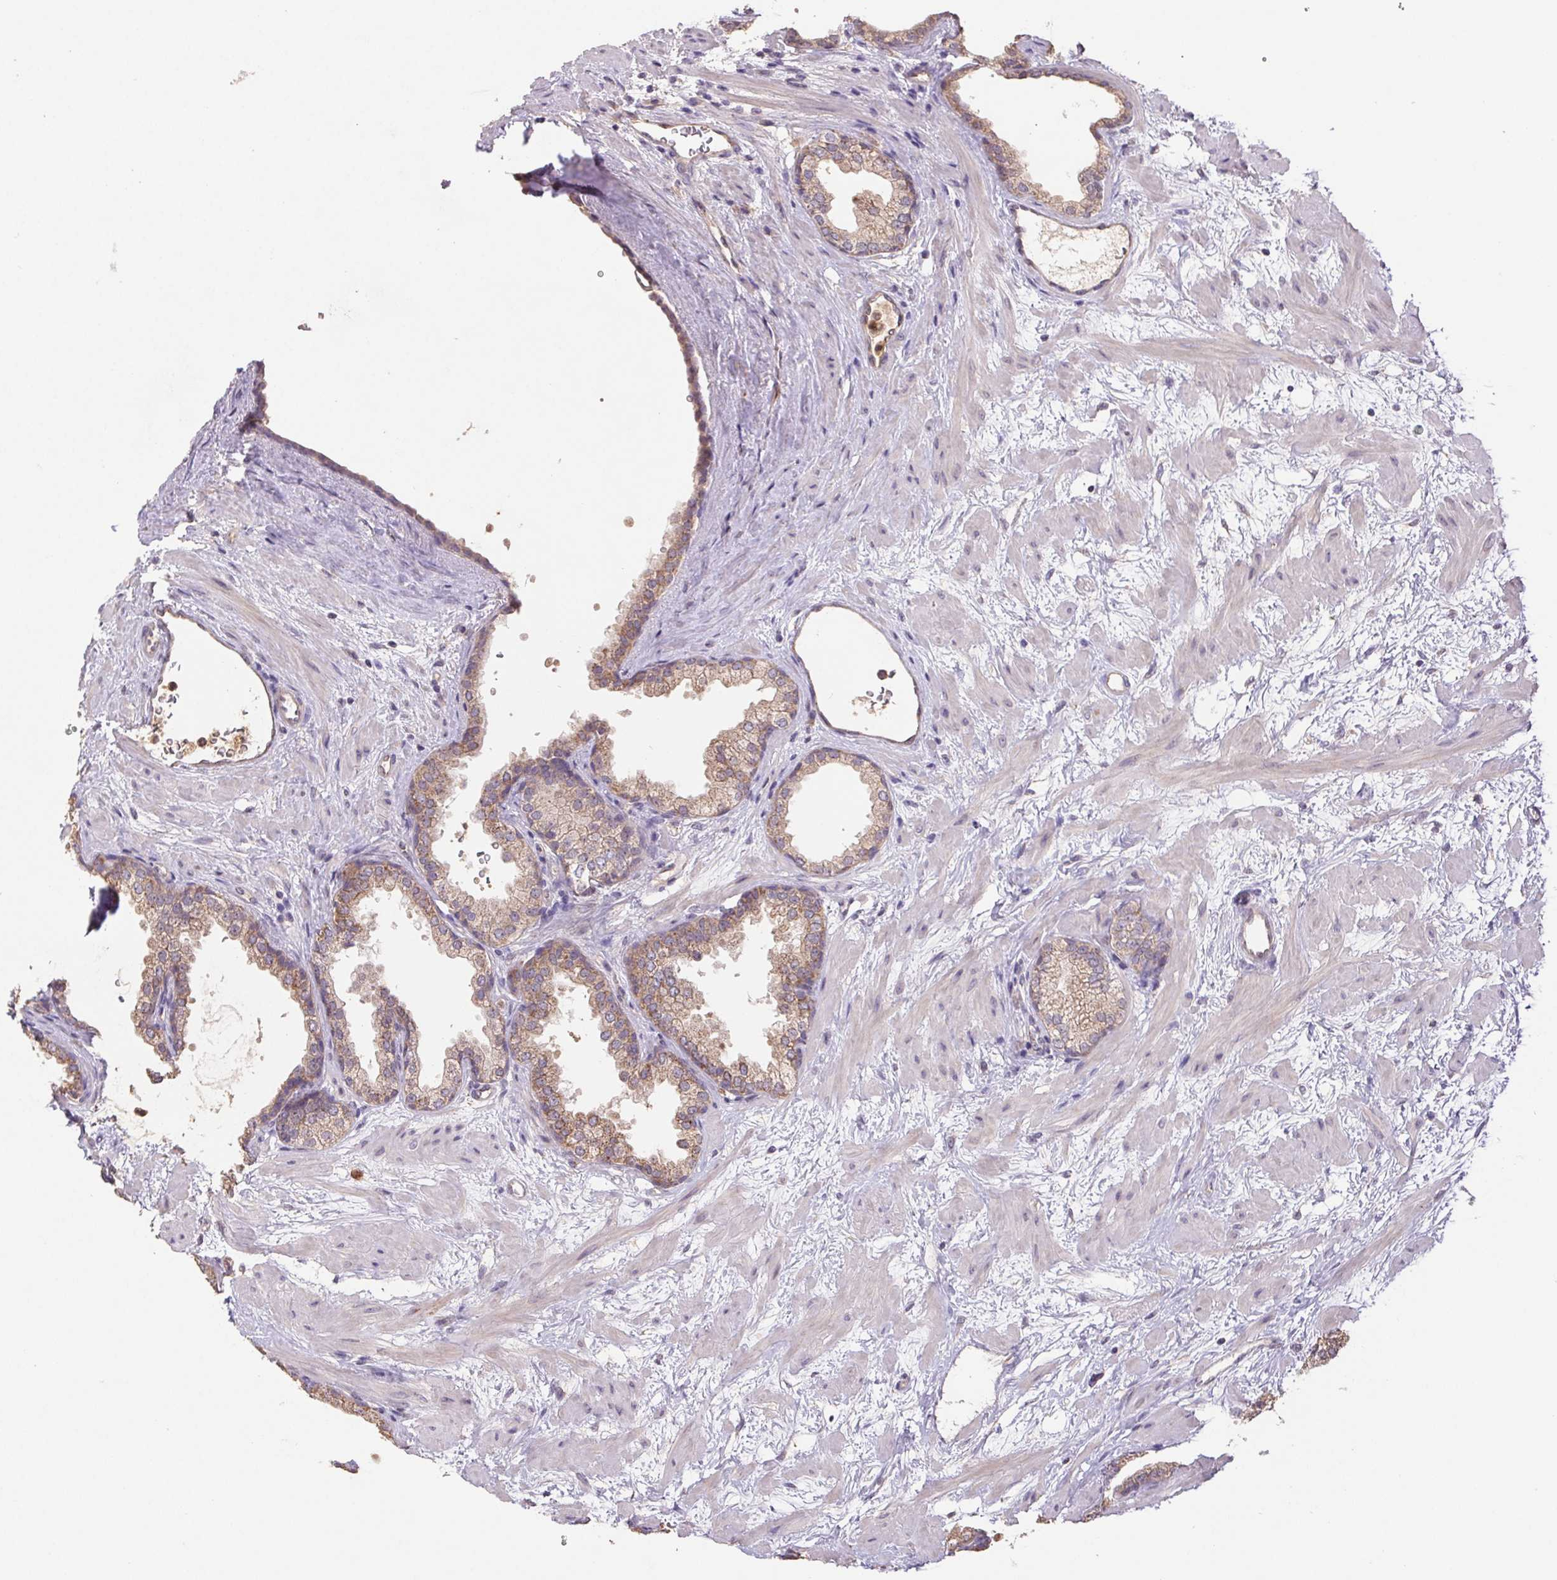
{"staining": {"intensity": "moderate", "quantity": "25%-75%", "location": "cytoplasmic/membranous"}, "tissue": "prostate", "cell_type": "Glandular cells", "image_type": "normal", "snomed": [{"axis": "morphology", "description": "Normal tissue, NOS"}, {"axis": "topography", "description": "Prostate"}], "caption": "Glandular cells reveal medium levels of moderate cytoplasmic/membranous positivity in about 25%-75% of cells in benign human prostate.", "gene": "RAB11A", "patient": {"sex": "male", "age": 37}}